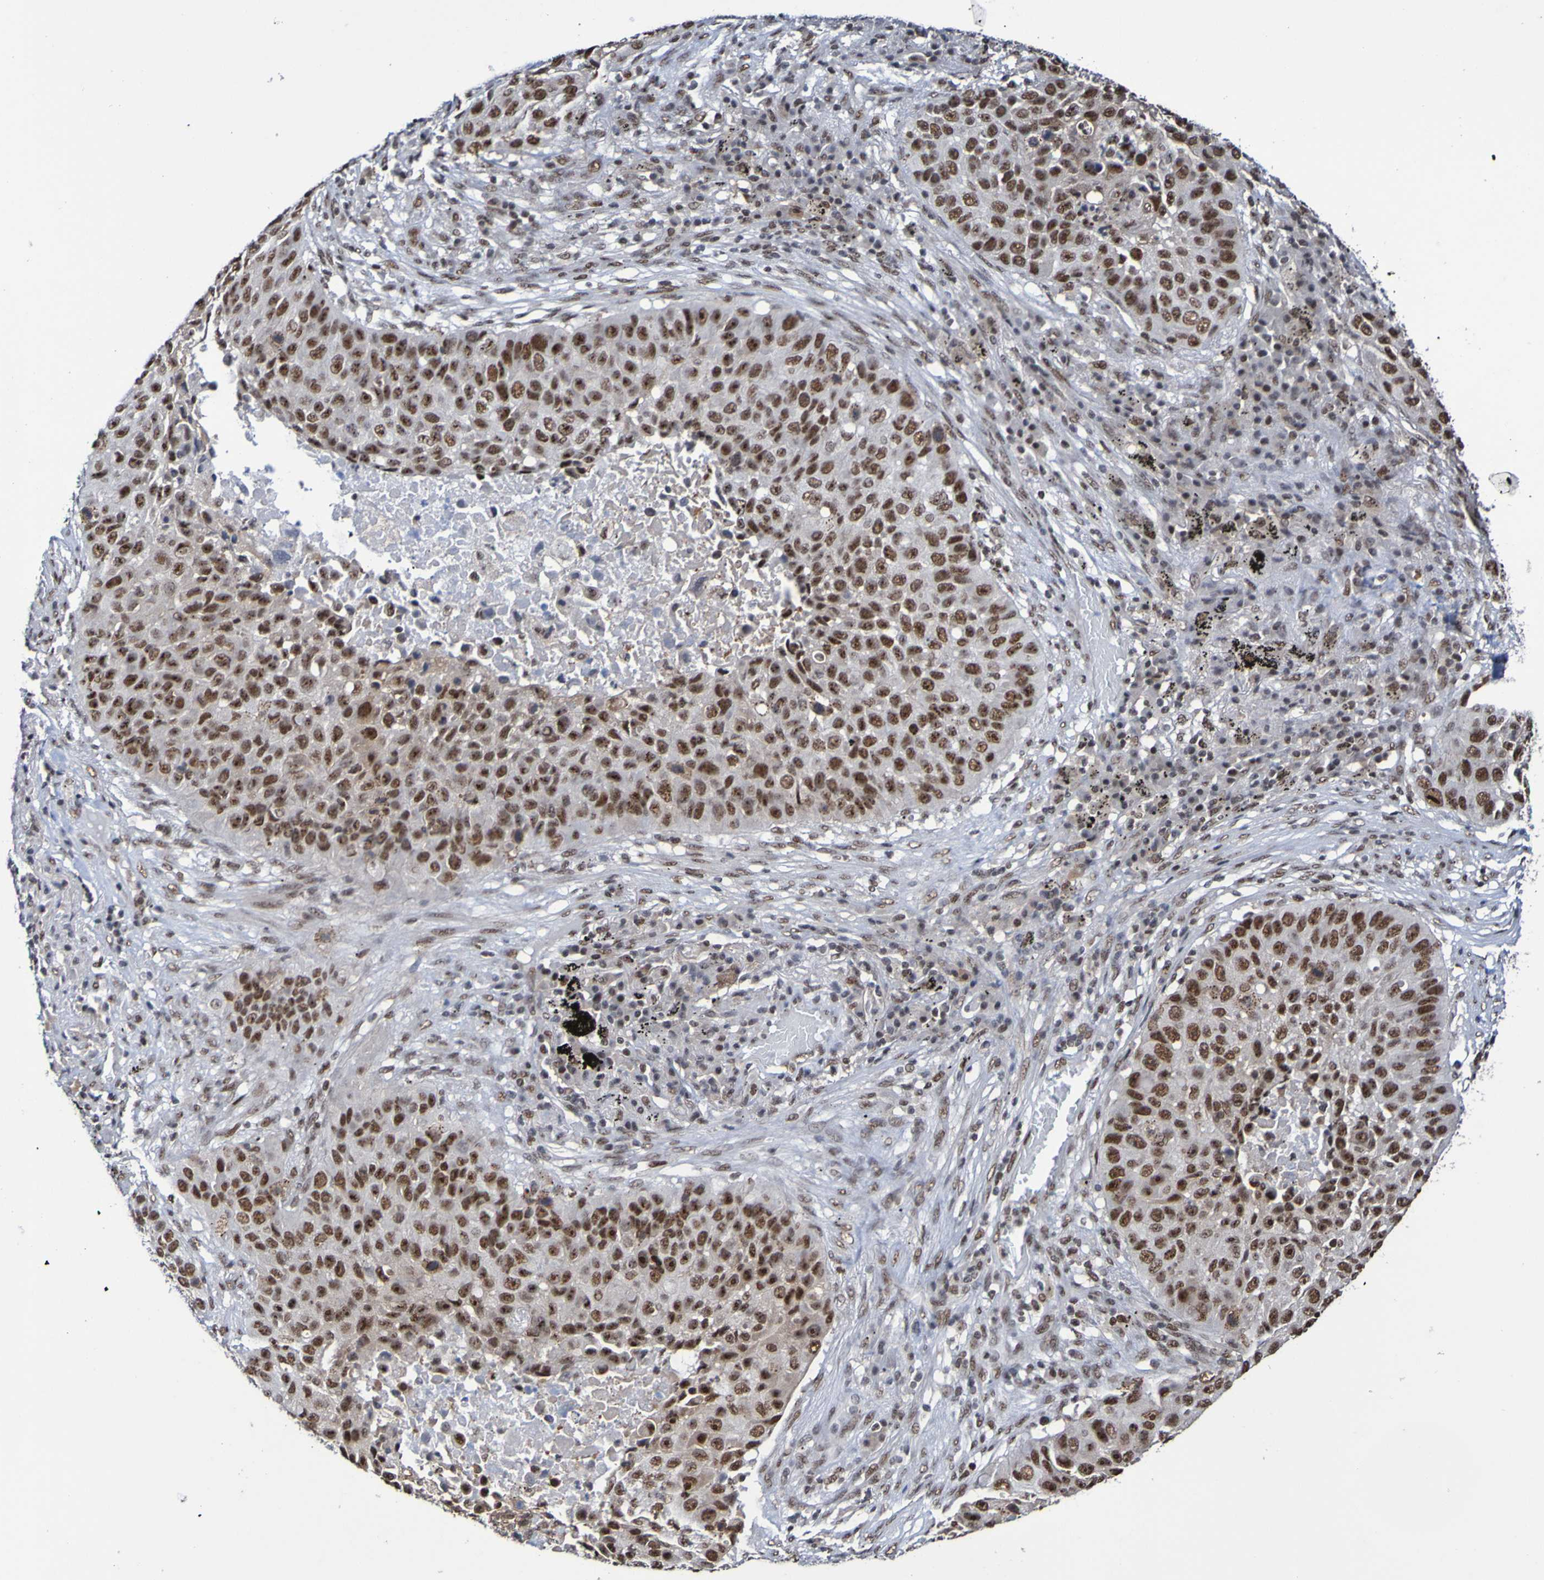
{"staining": {"intensity": "strong", "quantity": ">75%", "location": "nuclear"}, "tissue": "lung cancer", "cell_type": "Tumor cells", "image_type": "cancer", "snomed": [{"axis": "morphology", "description": "Squamous cell carcinoma, NOS"}, {"axis": "topography", "description": "Lung"}], "caption": "Immunohistochemistry staining of squamous cell carcinoma (lung), which reveals high levels of strong nuclear expression in about >75% of tumor cells indicating strong nuclear protein staining. The staining was performed using DAB (brown) for protein detection and nuclei were counterstained in hematoxylin (blue).", "gene": "CDC5L", "patient": {"sex": "male", "age": 57}}